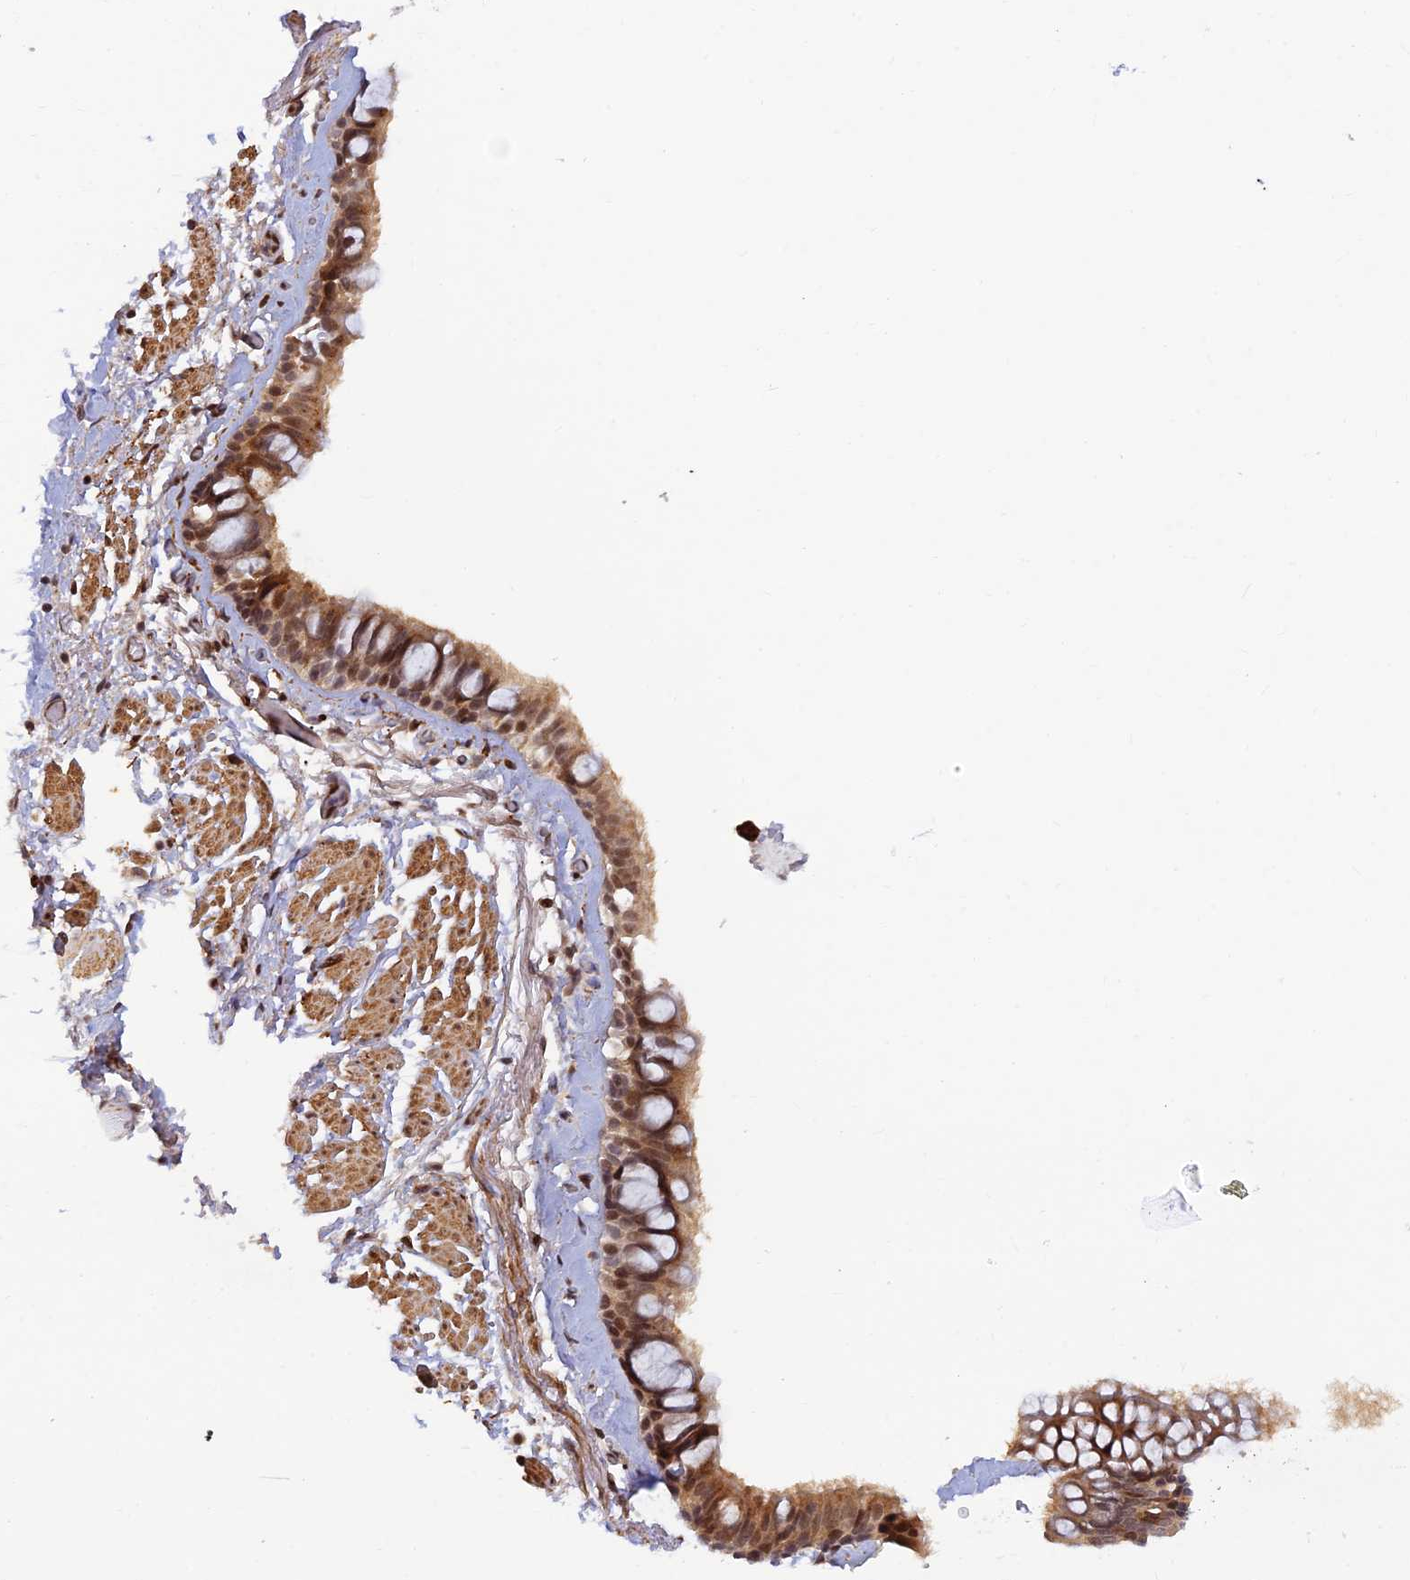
{"staining": {"intensity": "moderate", "quantity": ">75%", "location": "cytoplasmic/membranous,nuclear"}, "tissue": "bronchus", "cell_type": "Respiratory epithelial cells", "image_type": "normal", "snomed": [{"axis": "morphology", "description": "Normal tissue, NOS"}, {"axis": "topography", "description": "Bronchus"}], "caption": "Normal bronchus demonstrates moderate cytoplasmic/membranous,nuclear staining in about >75% of respiratory epithelial cells, visualized by immunohistochemistry.", "gene": "ZNF565", "patient": {"sex": "male", "age": 65}}